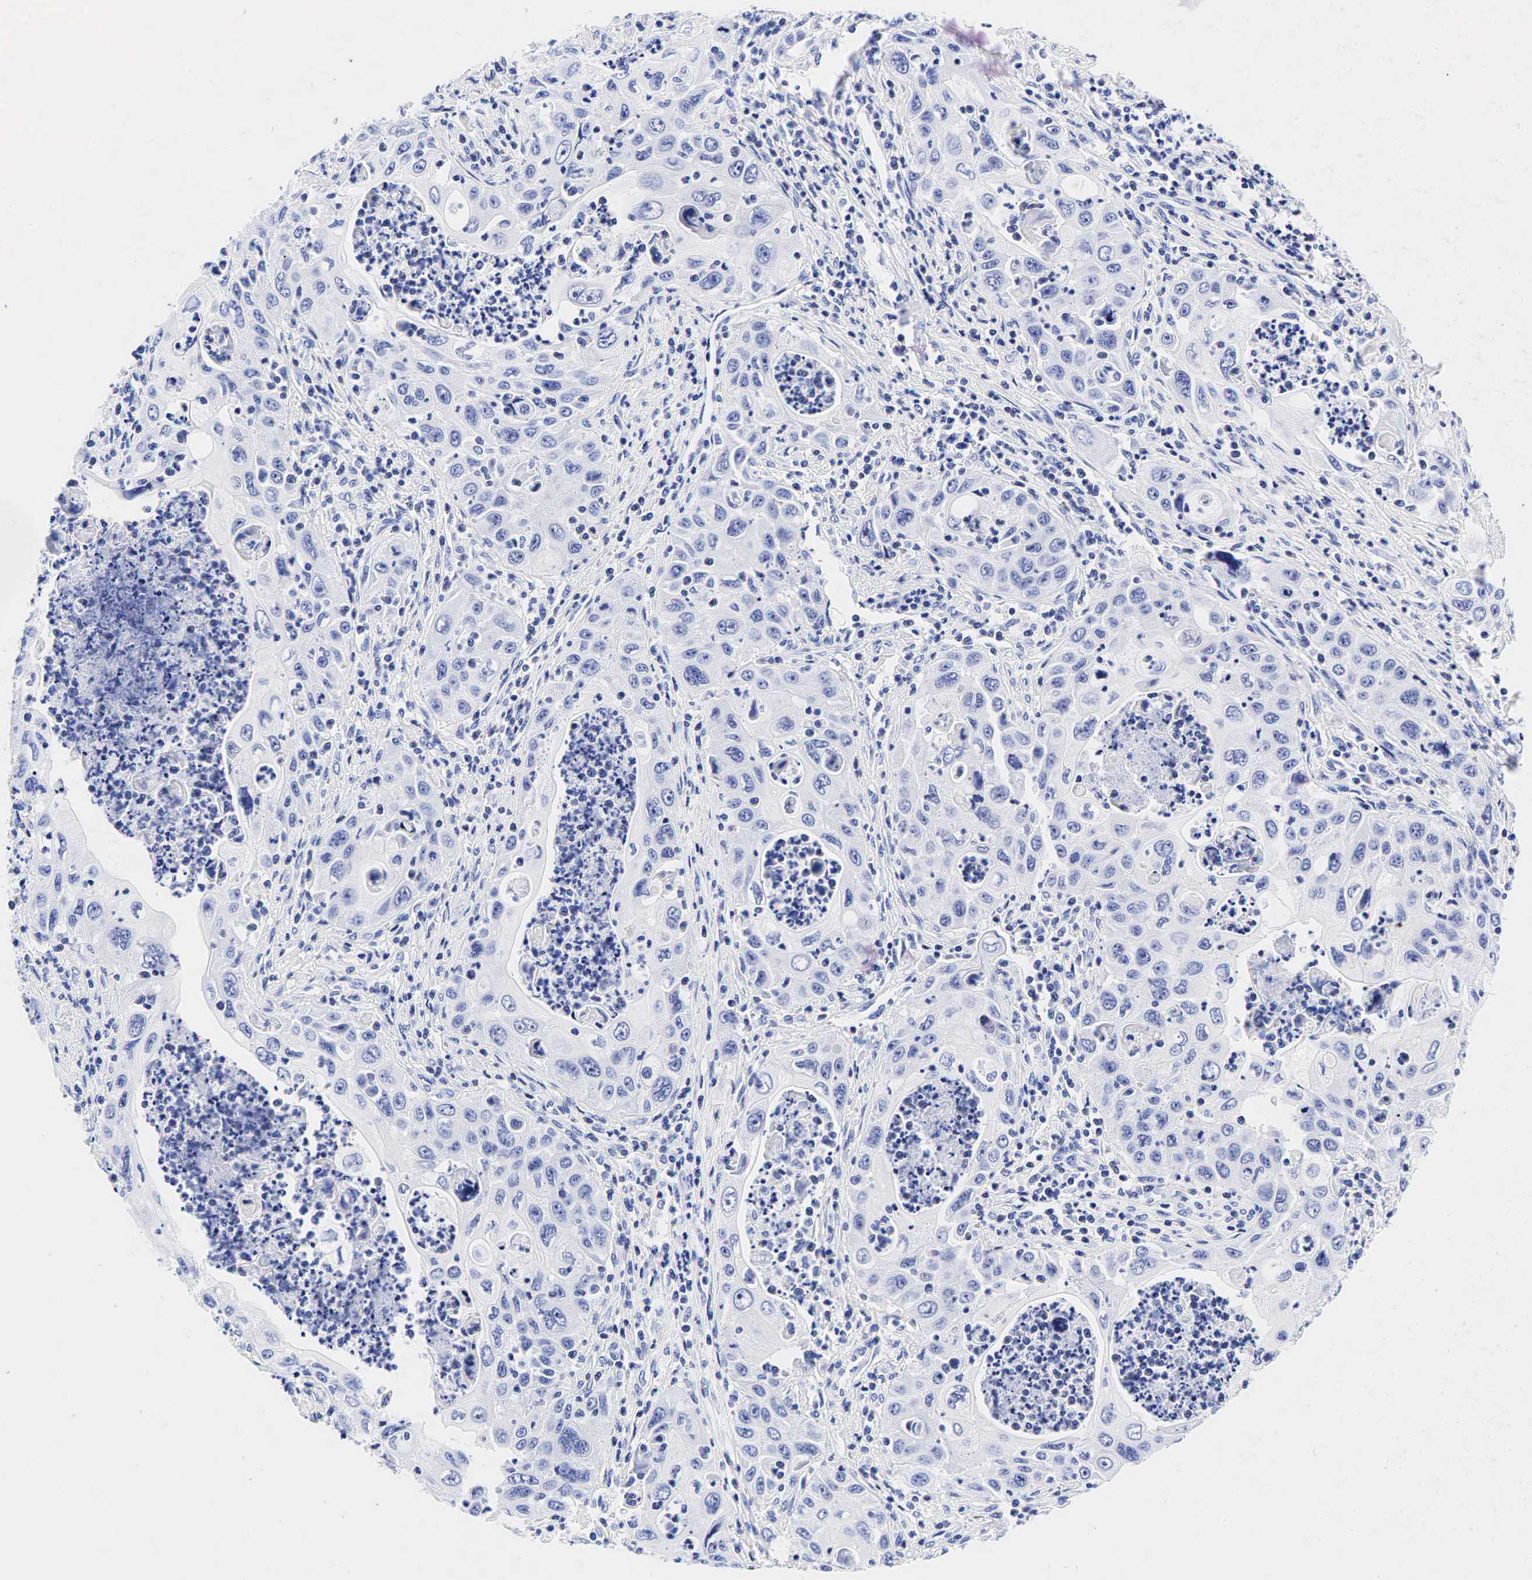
{"staining": {"intensity": "negative", "quantity": "none", "location": "none"}, "tissue": "pancreatic cancer", "cell_type": "Tumor cells", "image_type": "cancer", "snomed": [{"axis": "morphology", "description": "Adenocarcinoma, NOS"}, {"axis": "topography", "description": "Pancreas"}], "caption": "An image of adenocarcinoma (pancreatic) stained for a protein demonstrates no brown staining in tumor cells.", "gene": "ESR1", "patient": {"sex": "male", "age": 70}}